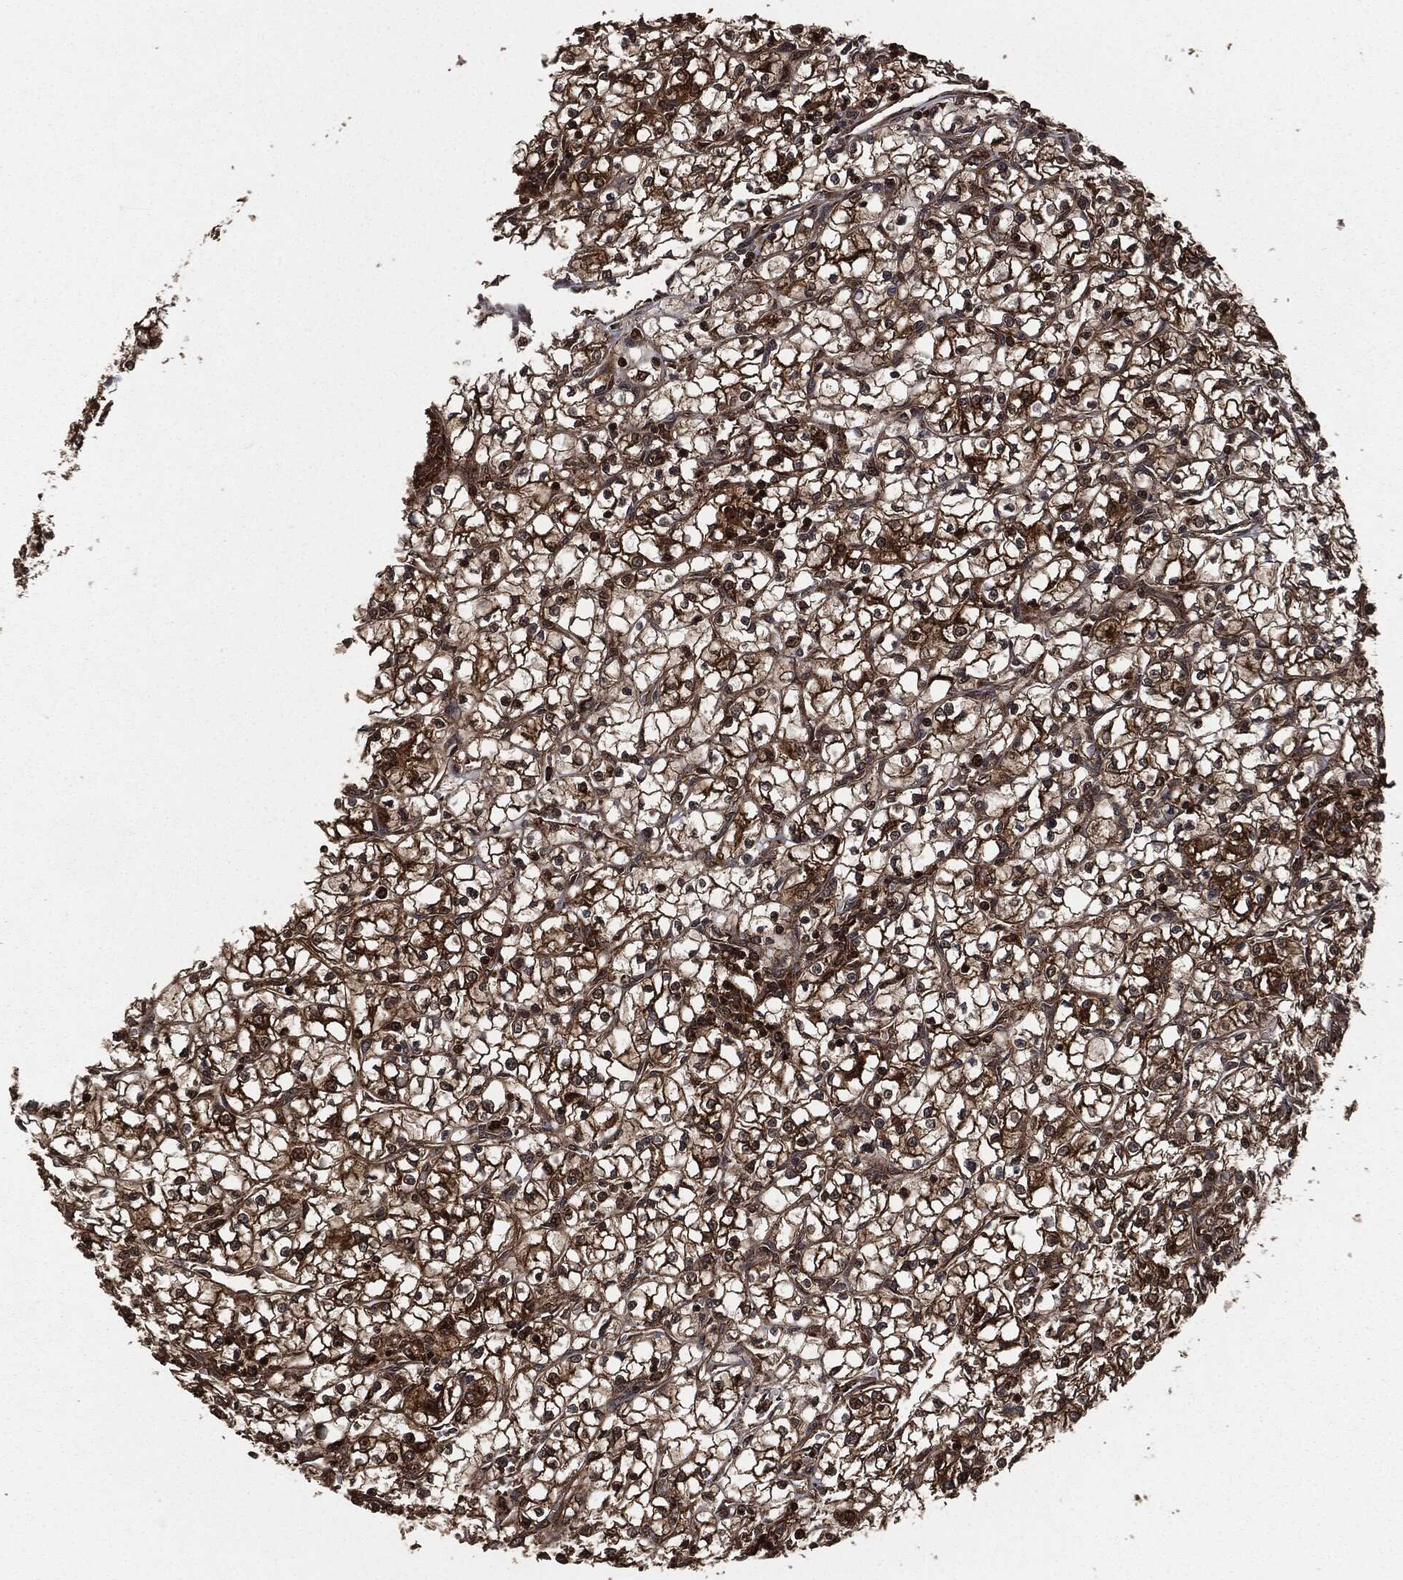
{"staining": {"intensity": "strong", "quantity": ">75%", "location": "cytoplasmic/membranous"}, "tissue": "renal cancer", "cell_type": "Tumor cells", "image_type": "cancer", "snomed": [{"axis": "morphology", "description": "Adenocarcinoma, NOS"}, {"axis": "topography", "description": "Kidney"}], "caption": "Strong cytoplasmic/membranous protein positivity is identified in about >75% of tumor cells in adenocarcinoma (renal). Using DAB (3,3'-diaminobenzidine) (brown) and hematoxylin (blue) stains, captured at high magnification using brightfield microscopy.", "gene": "HRAS", "patient": {"sex": "female", "age": 64}}